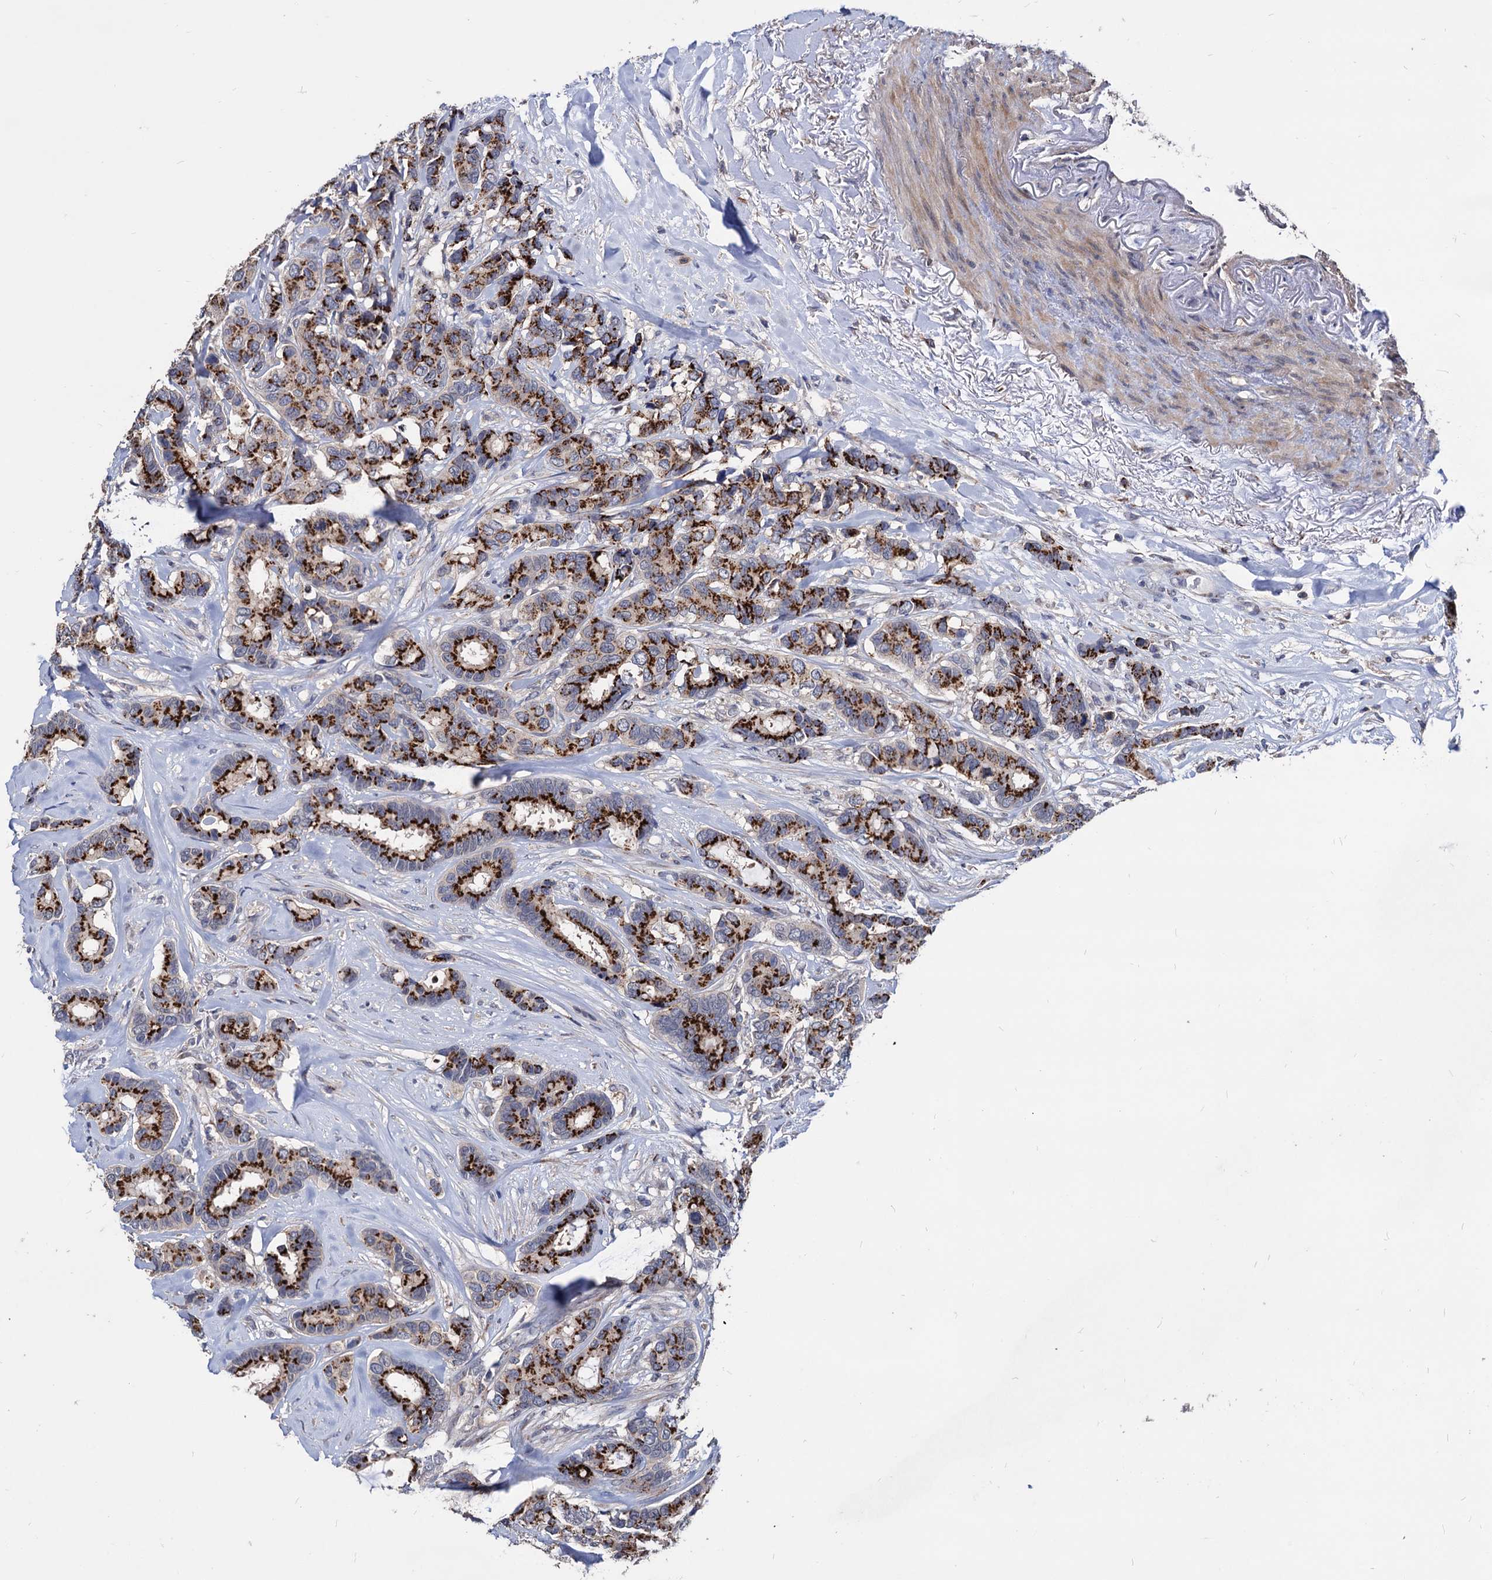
{"staining": {"intensity": "strong", "quantity": ">75%", "location": "cytoplasmic/membranous"}, "tissue": "breast cancer", "cell_type": "Tumor cells", "image_type": "cancer", "snomed": [{"axis": "morphology", "description": "Duct carcinoma"}, {"axis": "topography", "description": "Breast"}], "caption": "Breast infiltrating ductal carcinoma tissue reveals strong cytoplasmic/membranous expression in approximately >75% of tumor cells", "gene": "ESD", "patient": {"sex": "female", "age": 87}}